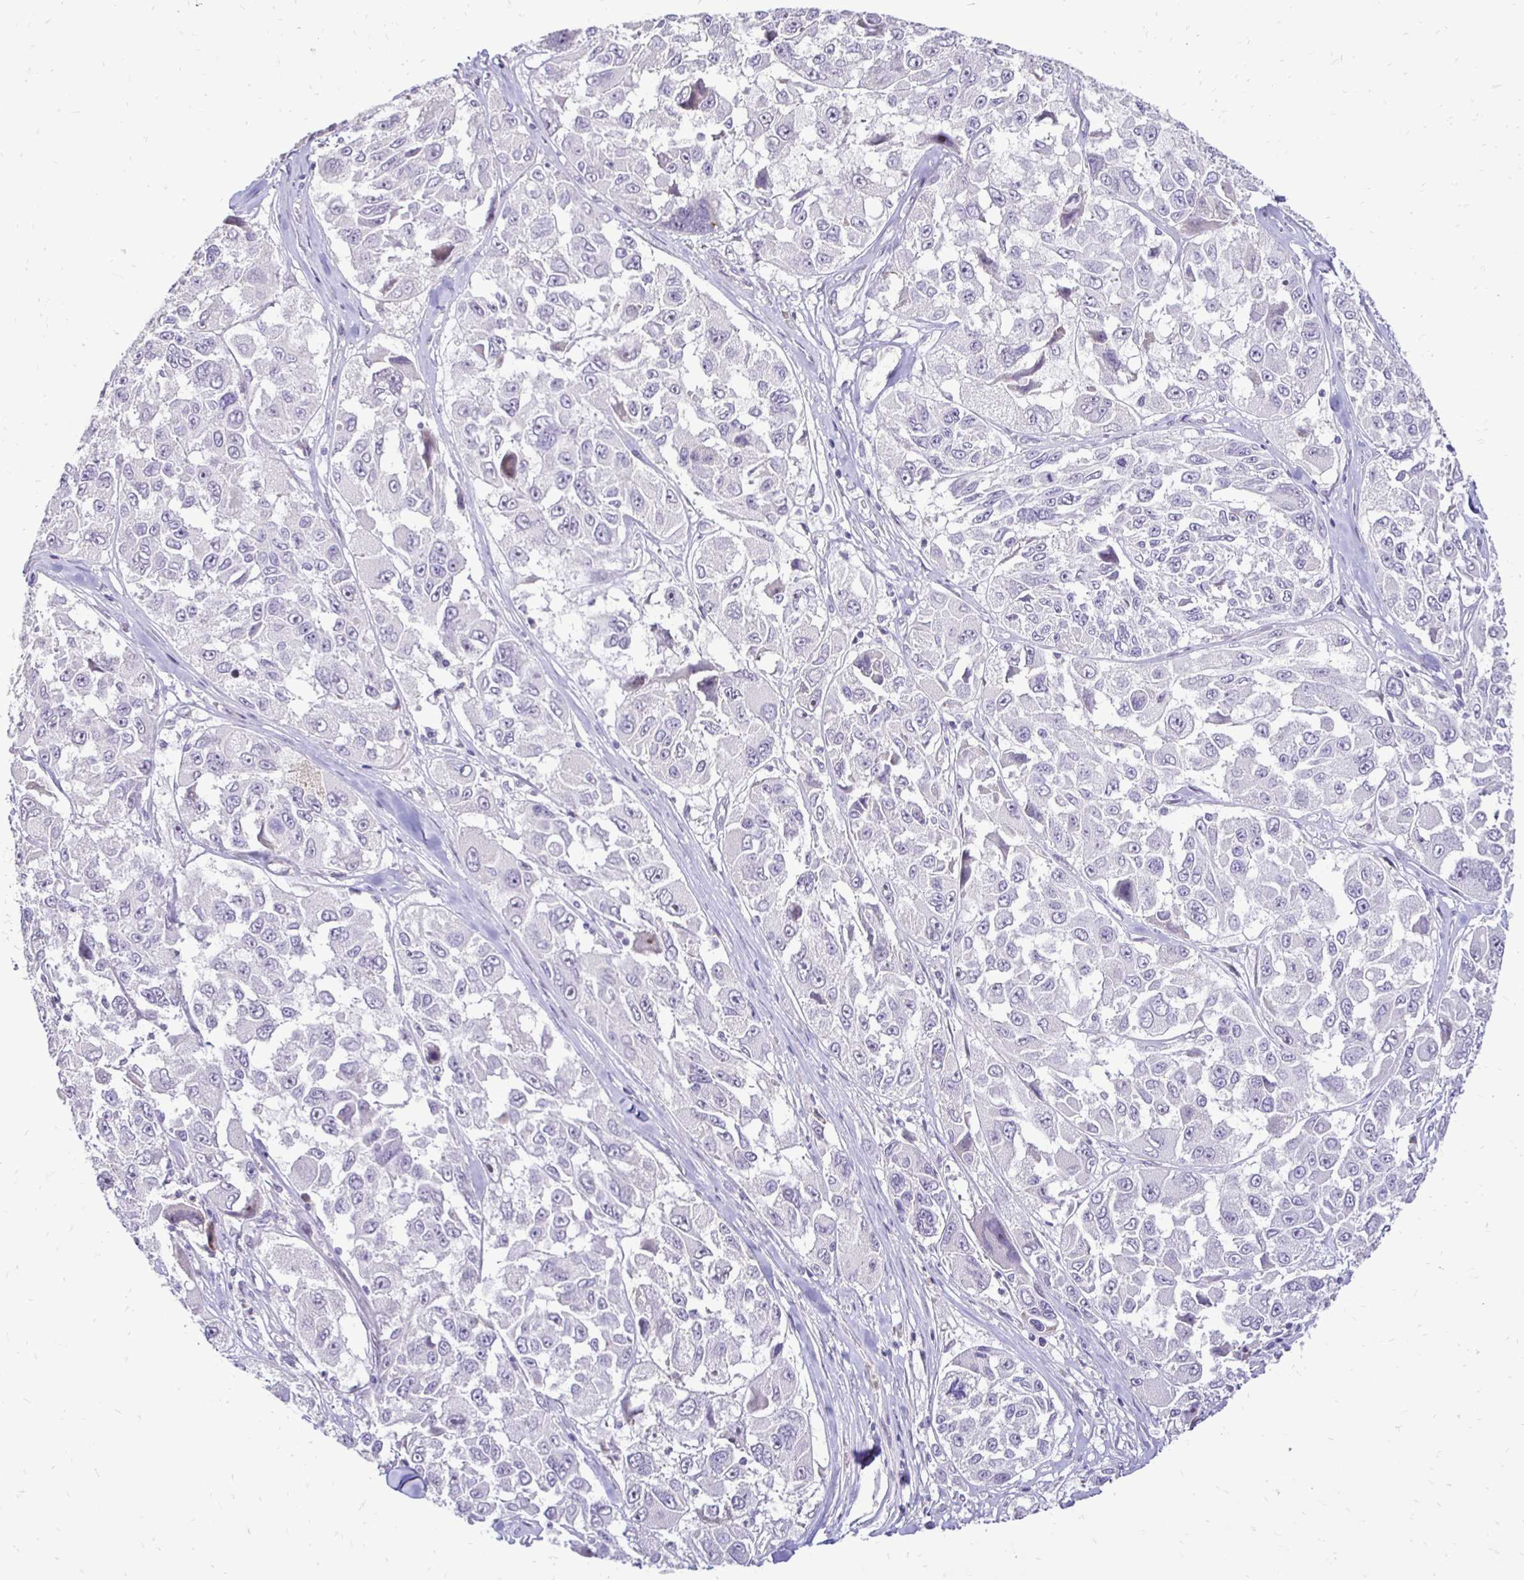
{"staining": {"intensity": "negative", "quantity": "none", "location": "none"}, "tissue": "melanoma", "cell_type": "Tumor cells", "image_type": "cancer", "snomed": [{"axis": "morphology", "description": "Malignant melanoma, NOS"}, {"axis": "topography", "description": "Skin"}], "caption": "Immunohistochemistry photomicrograph of neoplastic tissue: human melanoma stained with DAB (3,3'-diaminobenzidine) shows no significant protein staining in tumor cells. (DAB immunohistochemistry (IHC) with hematoxylin counter stain).", "gene": "GAS2", "patient": {"sex": "female", "age": 66}}